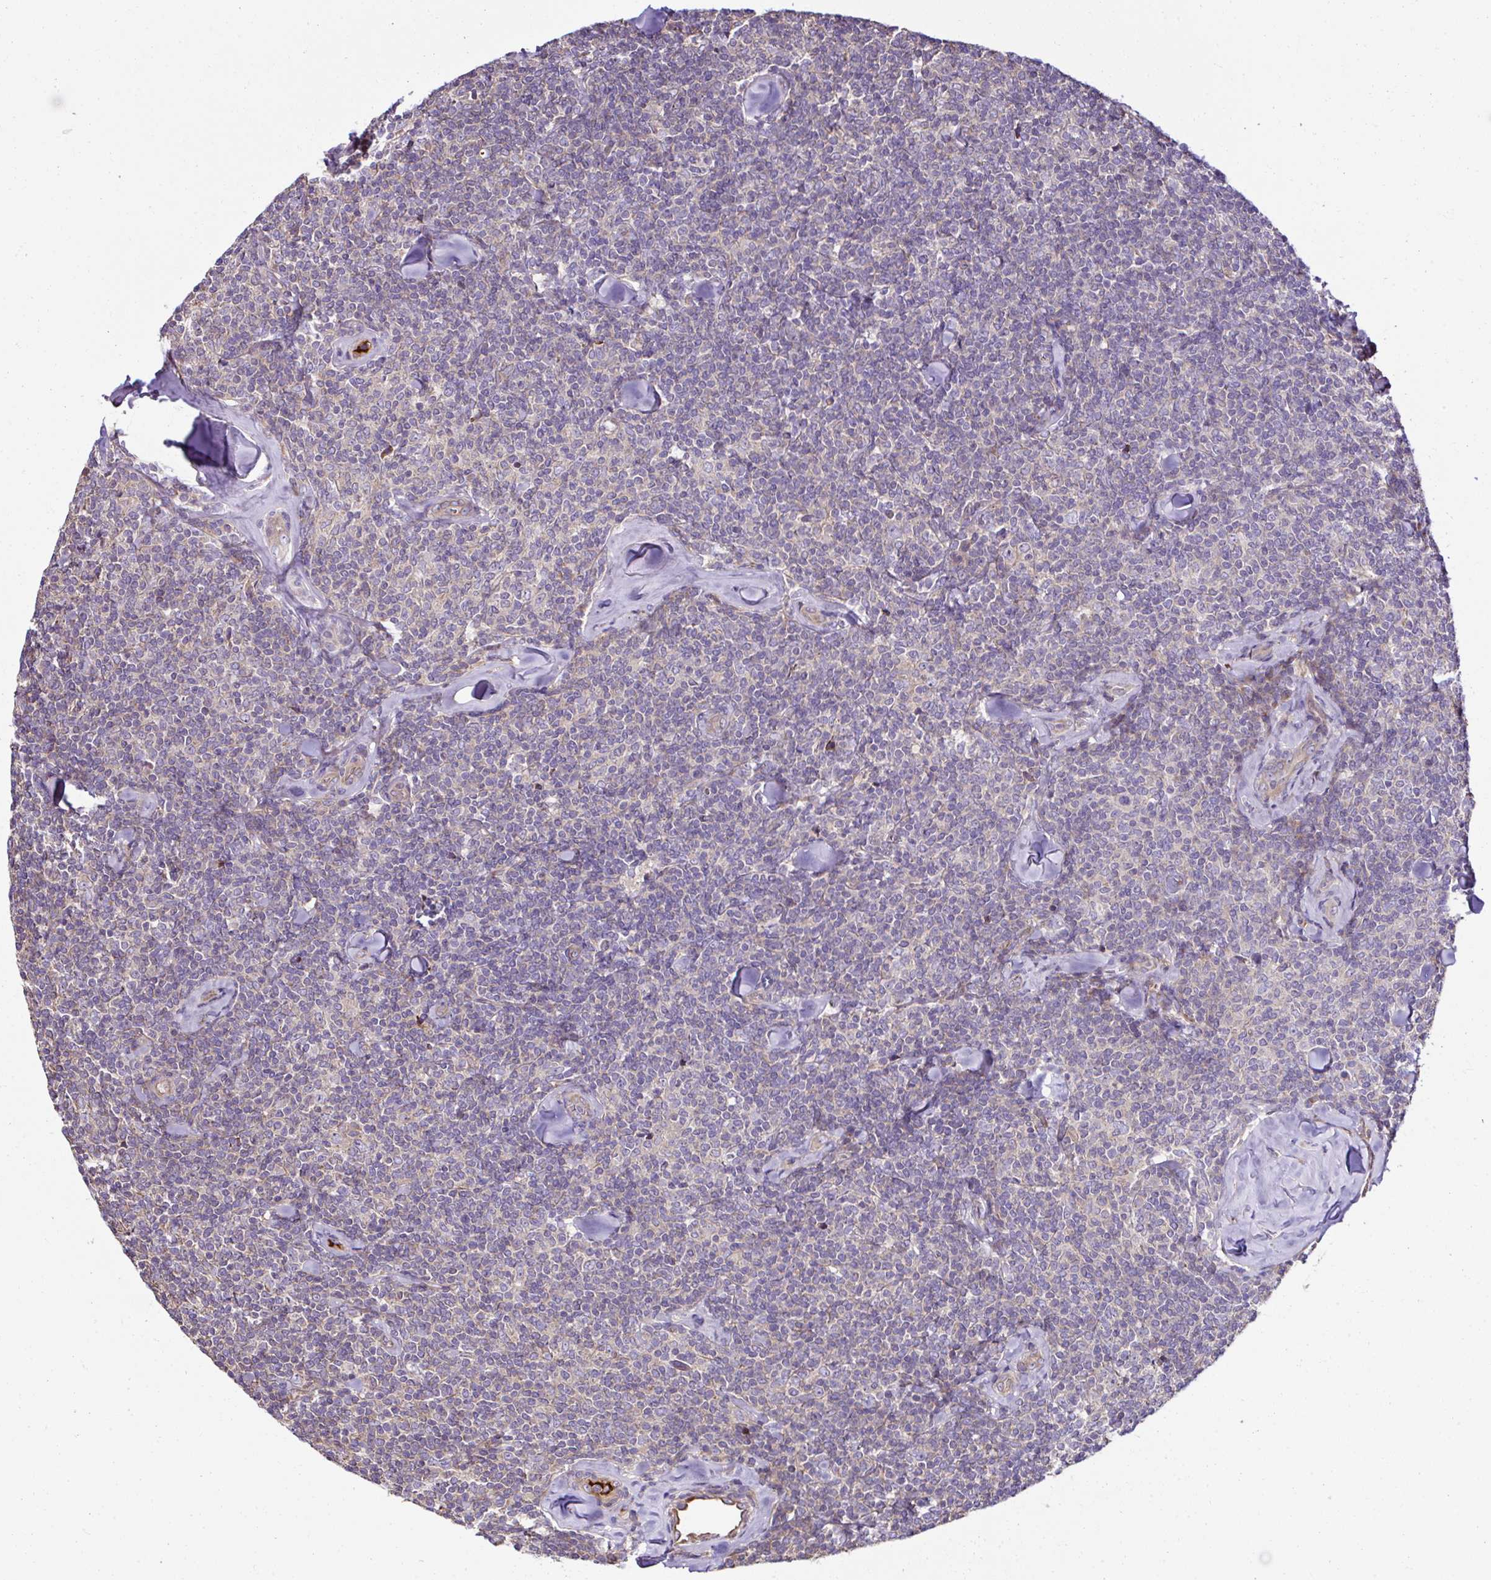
{"staining": {"intensity": "negative", "quantity": "none", "location": "none"}, "tissue": "lymphoma", "cell_type": "Tumor cells", "image_type": "cancer", "snomed": [{"axis": "morphology", "description": "Malignant lymphoma, non-Hodgkin's type, Low grade"}, {"axis": "topography", "description": "Lymph node"}], "caption": "IHC of malignant lymphoma, non-Hodgkin's type (low-grade) shows no positivity in tumor cells.", "gene": "CCDC85C", "patient": {"sex": "female", "age": 56}}